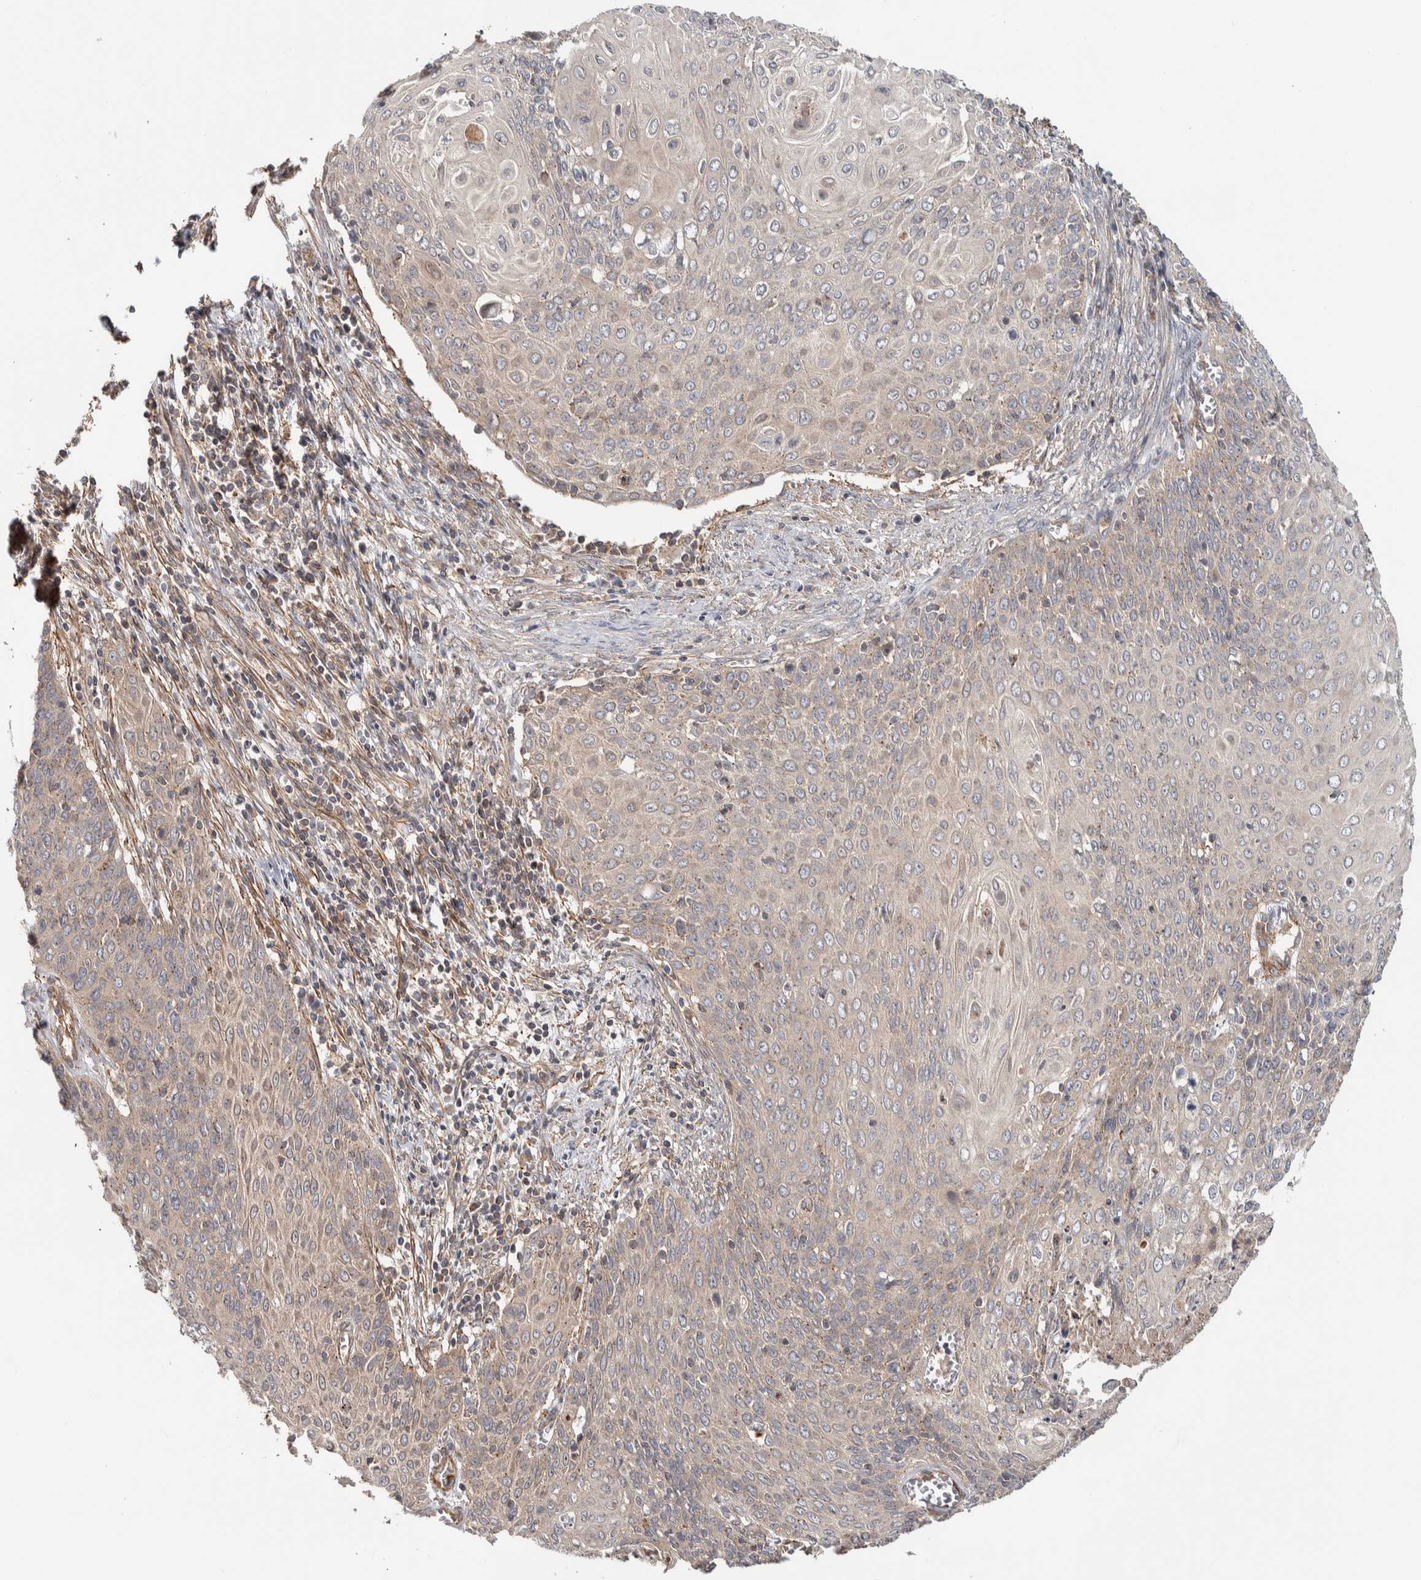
{"staining": {"intensity": "weak", "quantity": ">75%", "location": "cytoplasmic/membranous"}, "tissue": "cervical cancer", "cell_type": "Tumor cells", "image_type": "cancer", "snomed": [{"axis": "morphology", "description": "Squamous cell carcinoma, NOS"}, {"axis": "topography", "description": "Cervix"}], "caption": "This is an image of immunohistochemistry (IHC) staining of cervical cancer (squamous cell carcinoma), which shows weak expression in the cytoplasmic/membranous of tumor cells.", "gene": "CHMP4C", "patient": {"sex": "female", "age": 39}}